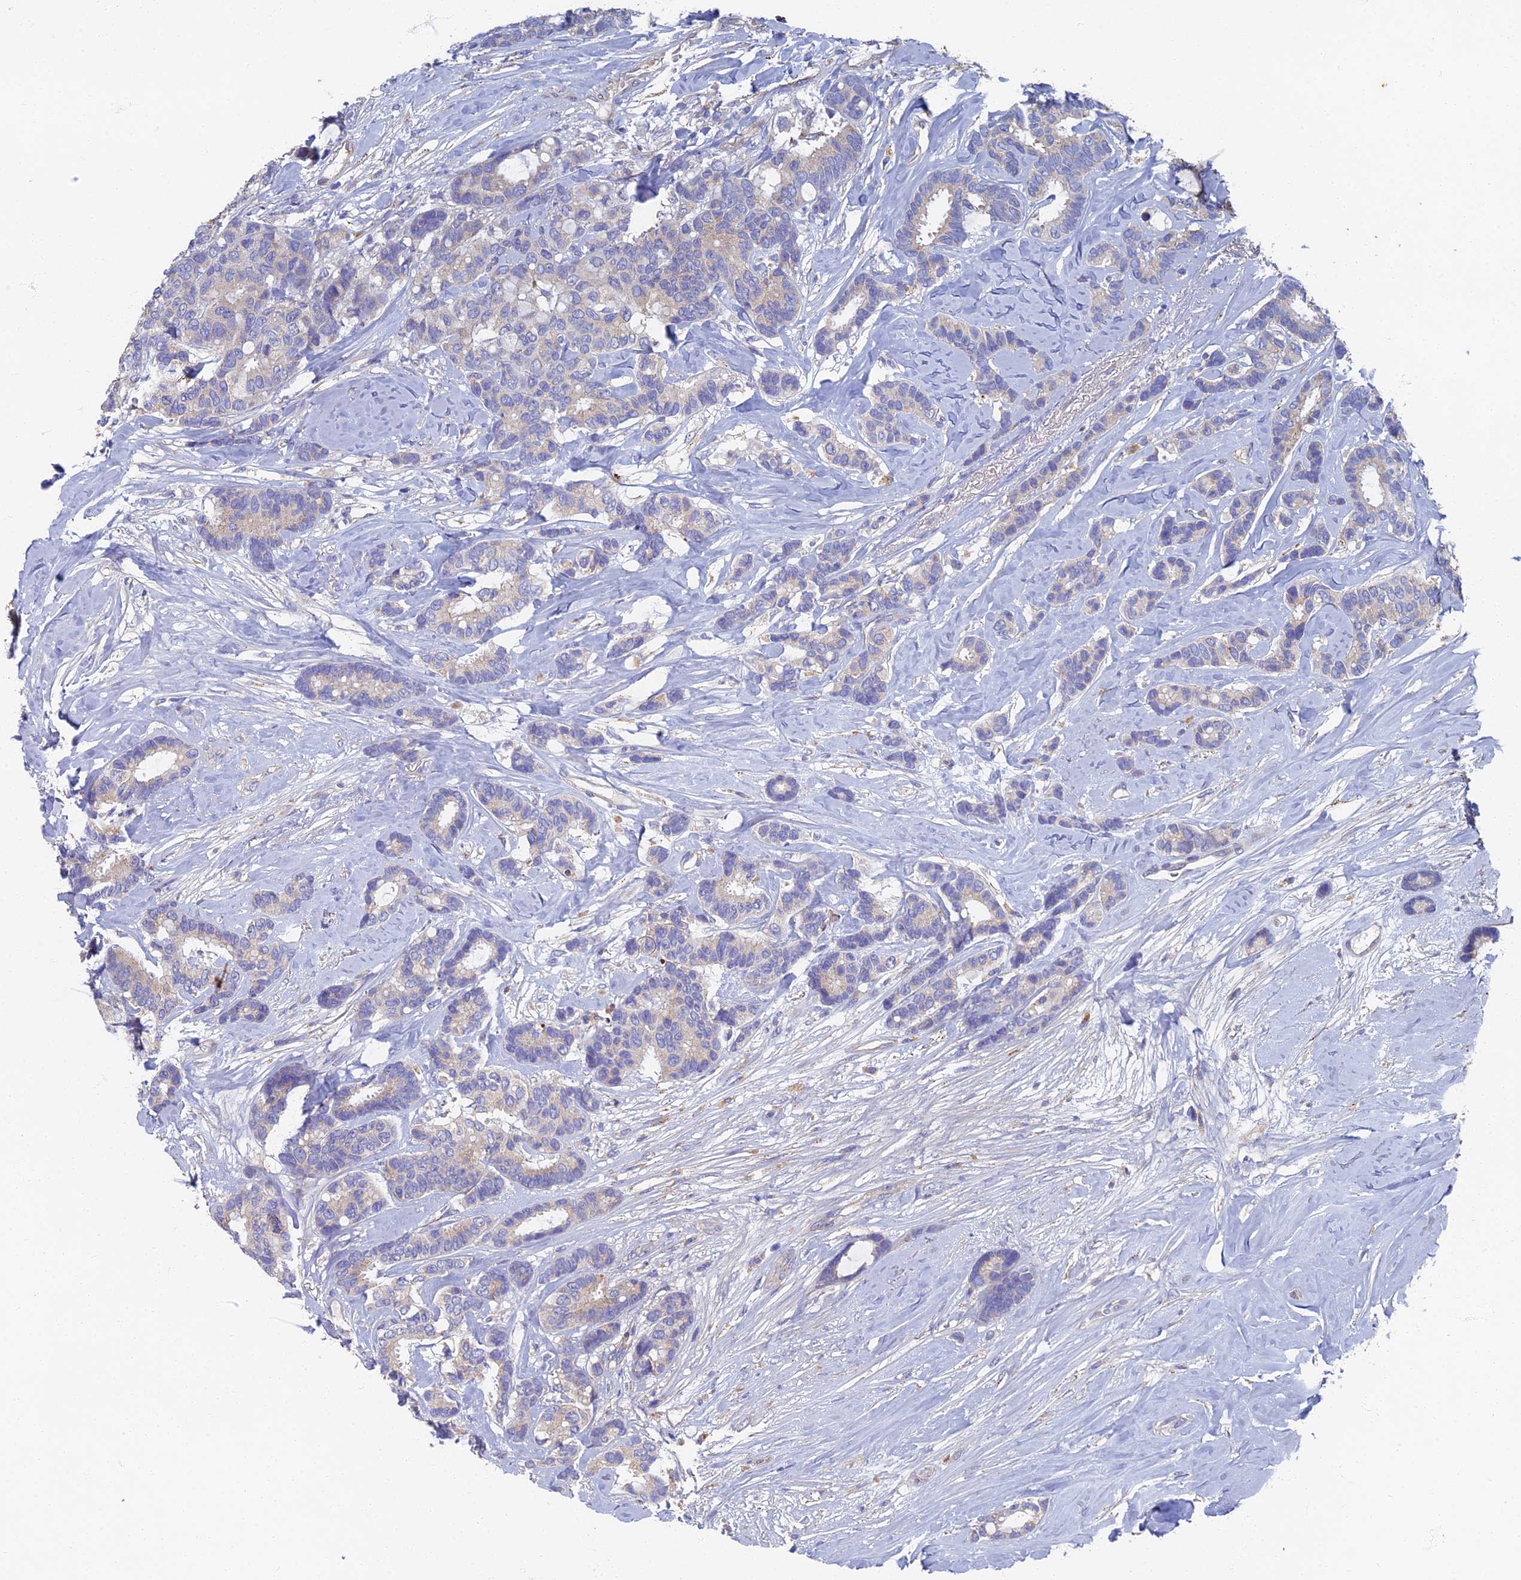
{"staining": {"intensity": "negative", "quantity": "none", "location": "none"}, "tissue": "breast cancer", "cell_type": "Tumor cells", "image_type": "cancer", "snomed": [{"axis": "morphology", "description": "Duct carcinoma"}, {"axis": "topography", "description": "Breast"}], "caption": "DAB immunohistochemical staining of human breast infiltrating ductal carcinoma reveals no significant staining in tumor cells.", "gene": "RNASEK", "patient": {"sex": "female", "age": 87}}